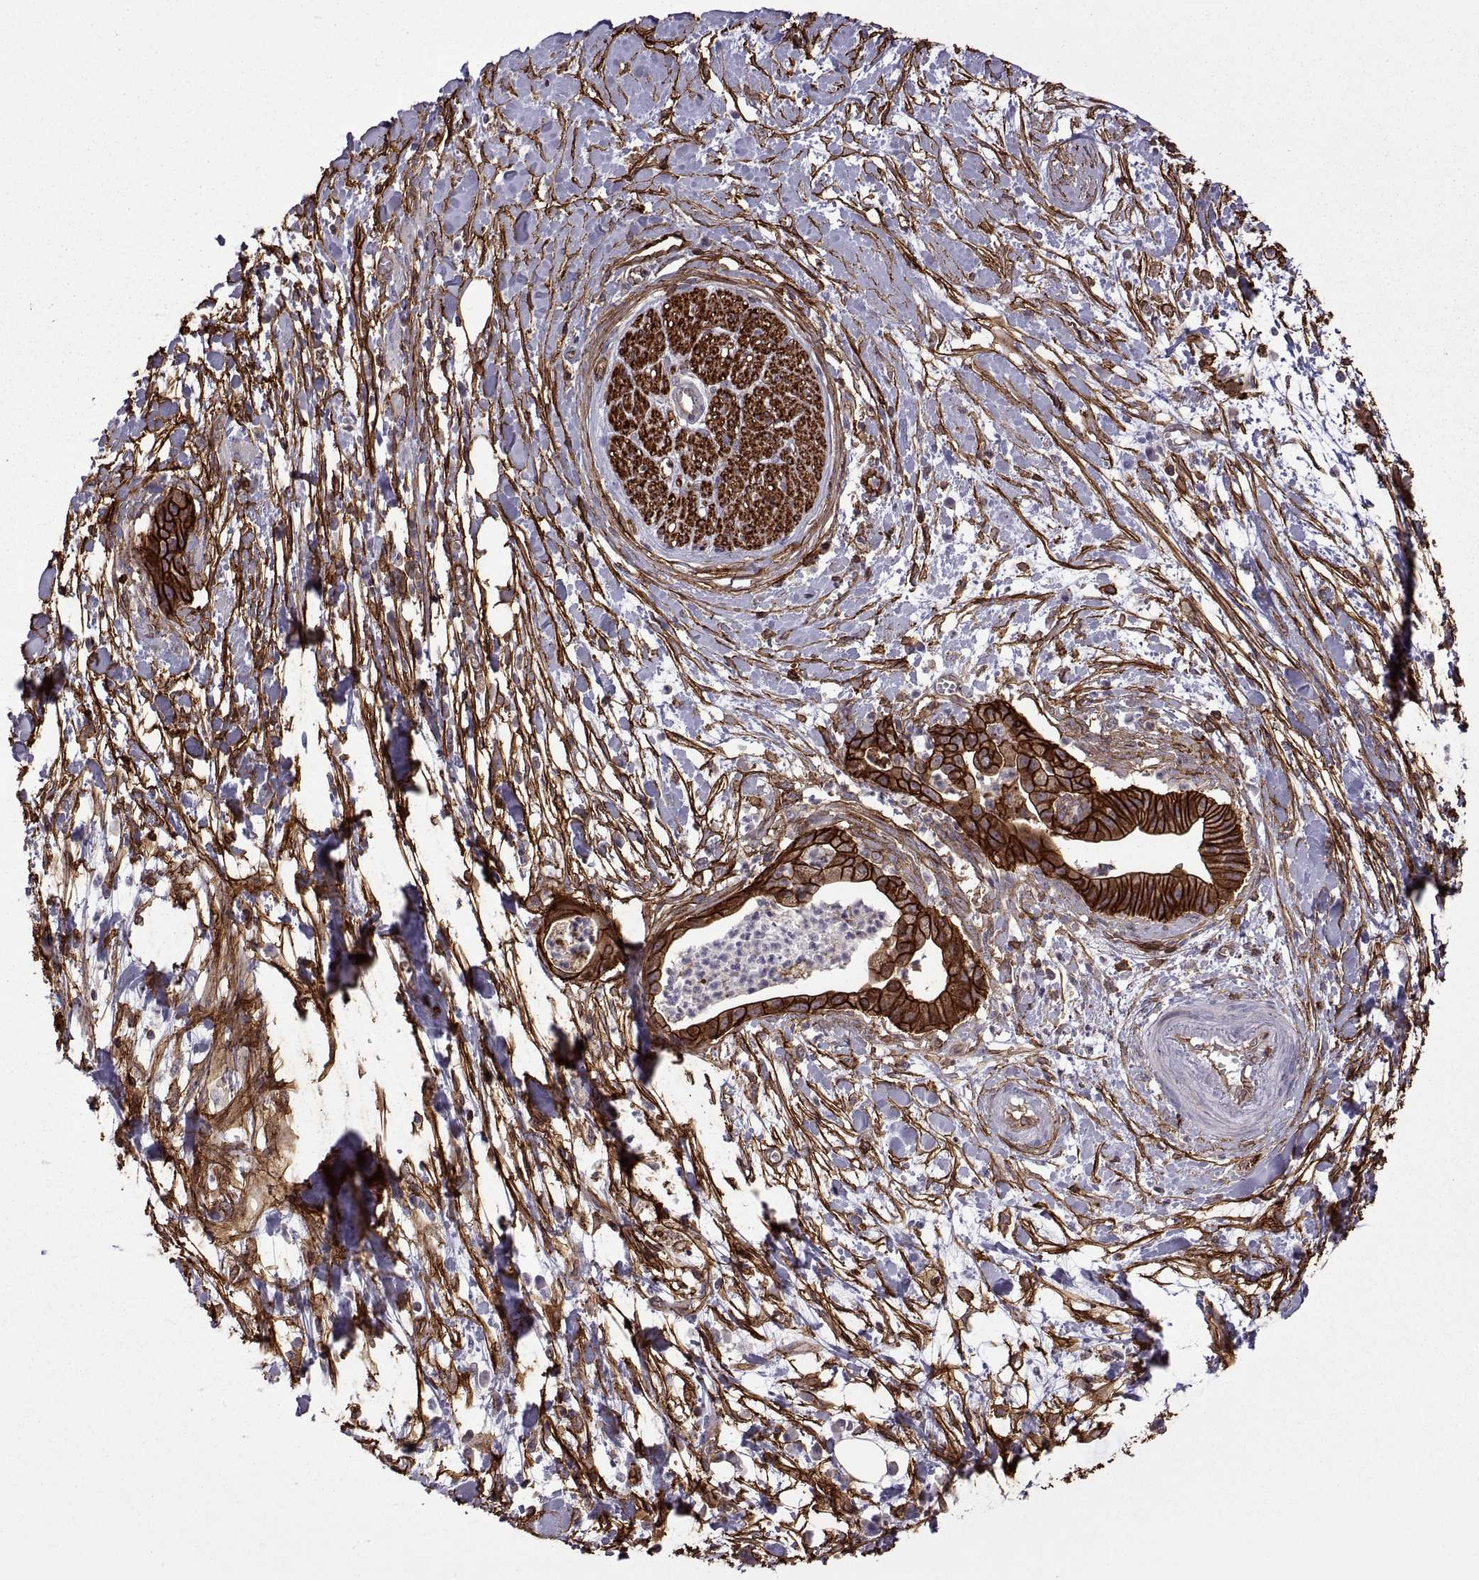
{"staining": {"intensity": "strong", "quantity": "25%-75%", "location": "cytoplasmic/membranous"}, "tissue": "pancreatic cancer", "cell_type": "Tumor cells", "image_type": "cancer", "snomed": [{"axis": "morphology", "description": "Normal tissue, NOS"}, {"axis": "morphology", "description": "Adenocarcinoma, NOS"}, {"axis": "topography", "description": "Lymph node"}, {"axis": "topography", "description": "Pancreas"}], "caption": "Immunohistochemical staining of pancreatic cancer displays high levels of strong cytoplasmic/membranous staining in about 25%-75% of tumor cells.", "gene": "S100A10", "patient": {"sex": "female", "age": 58}}